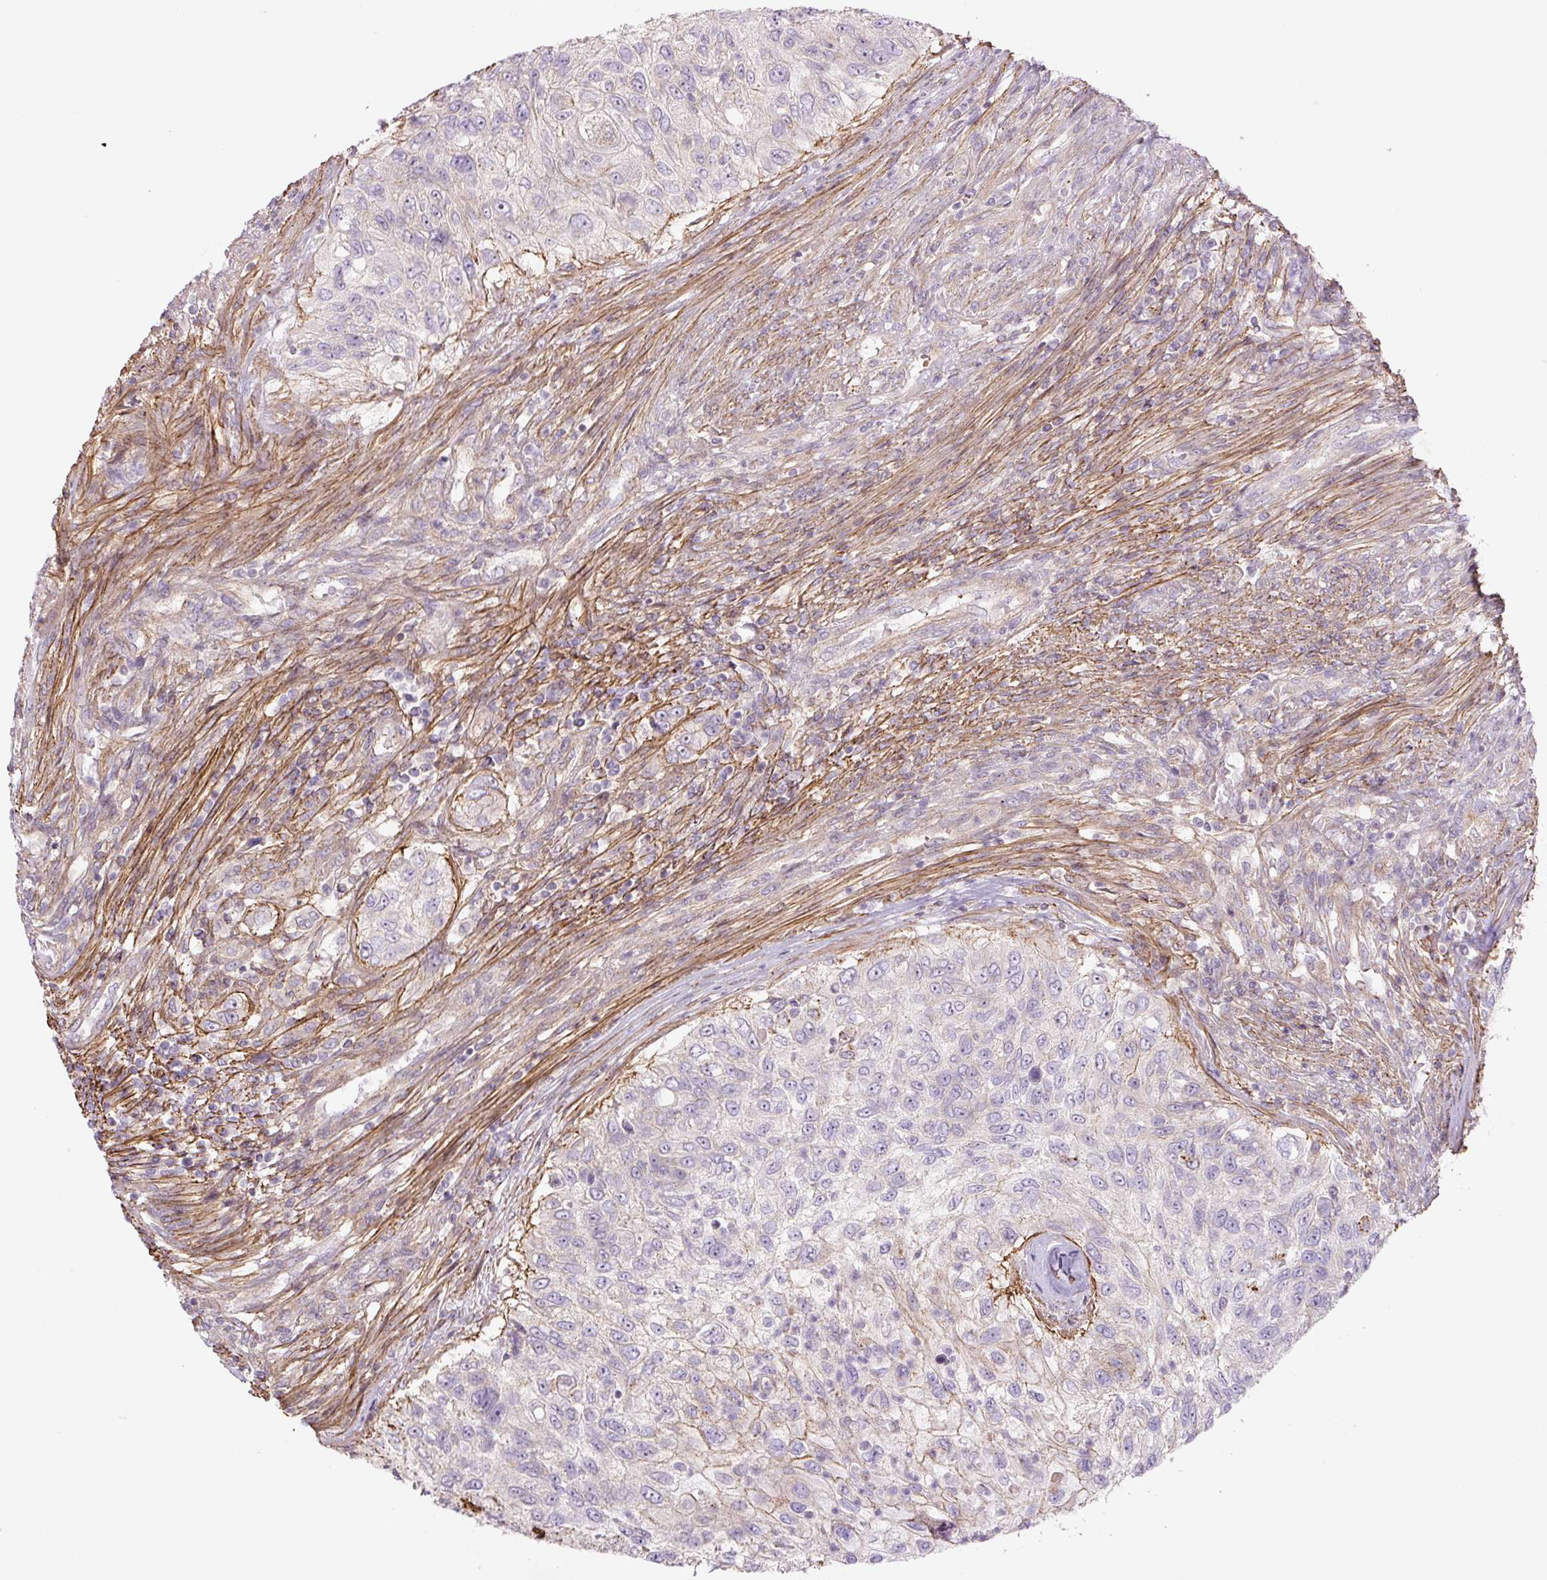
{"staining": {"intensity": "weak", "quantity": "<25%", "location": "cytoplasmic/membranous"}, "tissue": "urothelial cancer", "cell_type": "Tumor cells", "image_type": "cancer", "snomed": [{"axis": "morphology", "description": "Urothelial carcinoma, High grade"}, {"axis": "topography", "description": "Urinary bladder"}], "caption": "Immunohistochemical staining of human urothelial carcinoma (high-grade) demonstrates no significant positivity in tumor cells. The staining was performed using DAB to visualize the protein expression in brown, while the nuclei were stained in blue with hematoxylin (Magnification: 20x).", "gene": "CCNI2", "patient": {"sex": "female", "age": 60}}